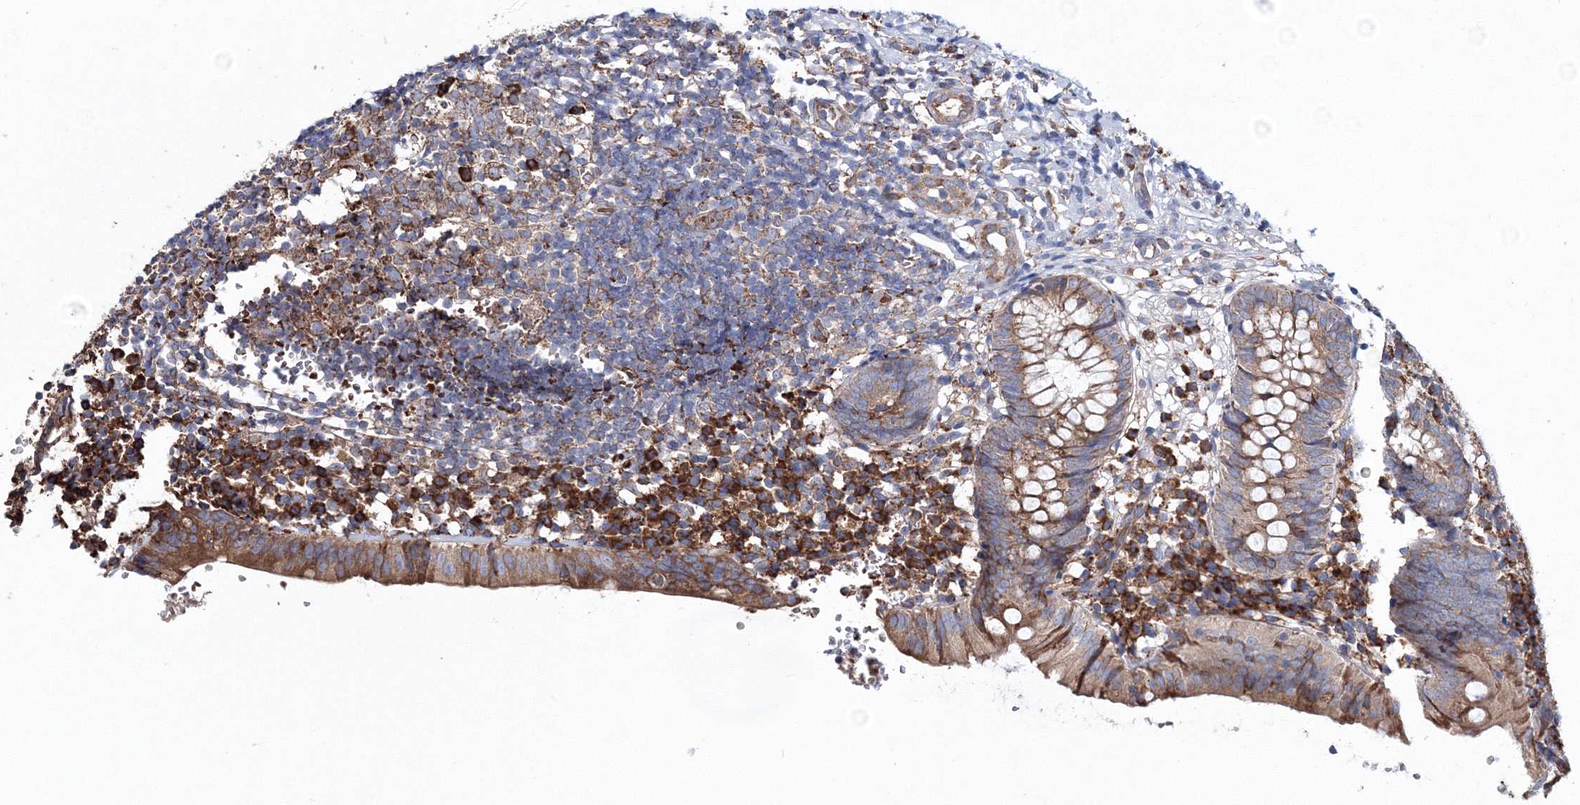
{"staining": {"intensity": "moderate", "quantity": ">75%", "location": "cytoplasmic/membranous"}, "tissue": "appendix", "cell_type": "Glandular cells", "image_type": "normal", "snomed": [{"axis": "morphology", "description": "Normal tissue, NOS"}, {"axis": "topography", "description": "Appendix"}], "caption": "Immunohistochemical staining of unremarkable appendix reveals medium levels of moderate cytoplasmic/membranous positivity in approximately >75% of glandular cells.", "gene": "VPS8", "patient": {"sex": "male", "age": 8}}